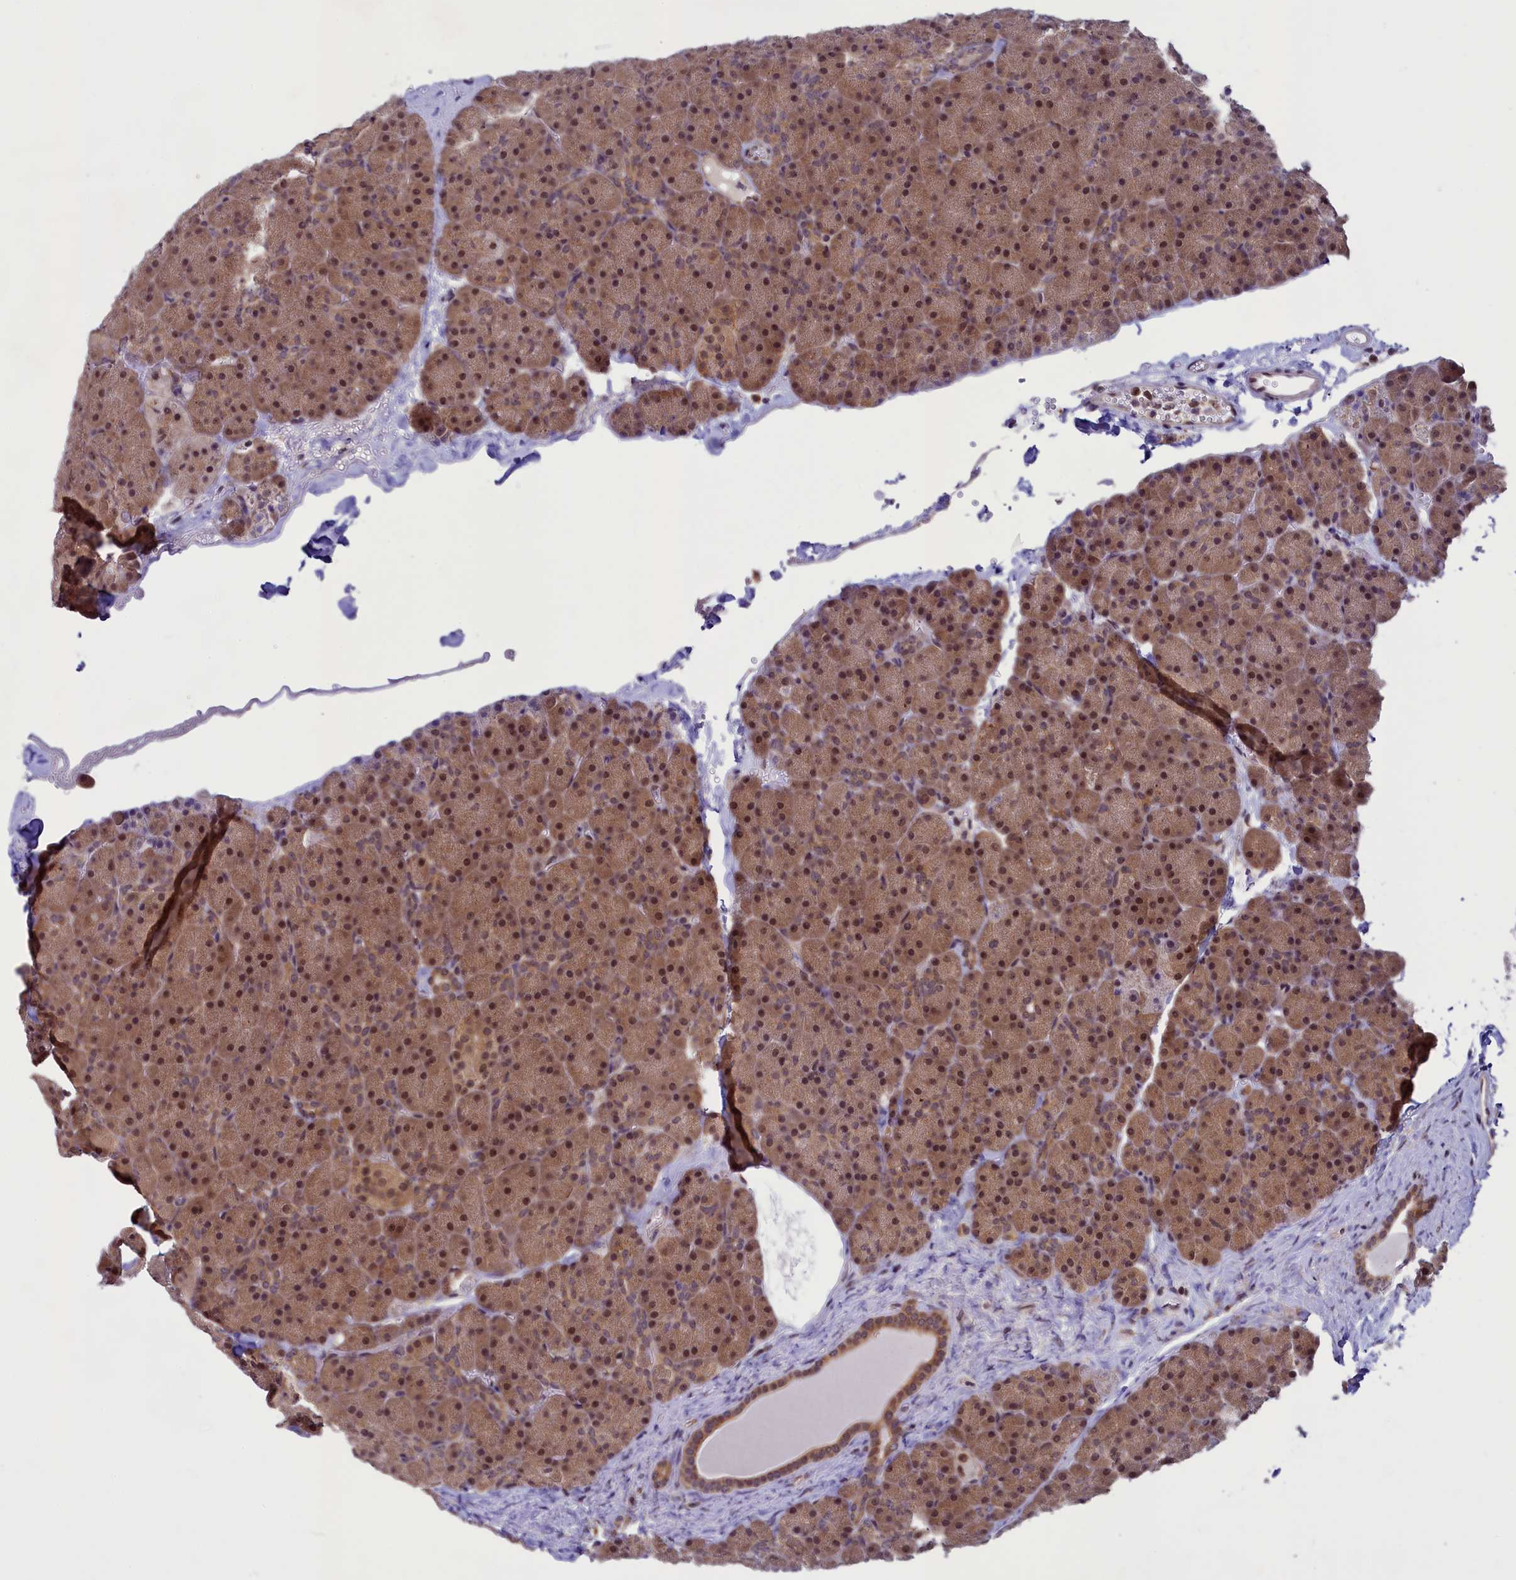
{"staining": {"intensity": "moderate", "quantity": ">75%", "location": "cytoplasmic/membranous,nuclear"}, "tissue": "pancreas", "cell_type": "Exocrine glandular cells", "image_type": "normal", "snomed": [{"axis": "morphology", "description": "Normal tissue, NOS"}, {"axis": "topography", "description": "Pancreas"}], "caption": "Moderate cytoplasmic/membranous,nuclear positivity is identified in about >75% of exocrine glandular cells in normal pancreas.", "gene": "SLC7A6OS", "patient": {"sex": "male", "age": 36}}